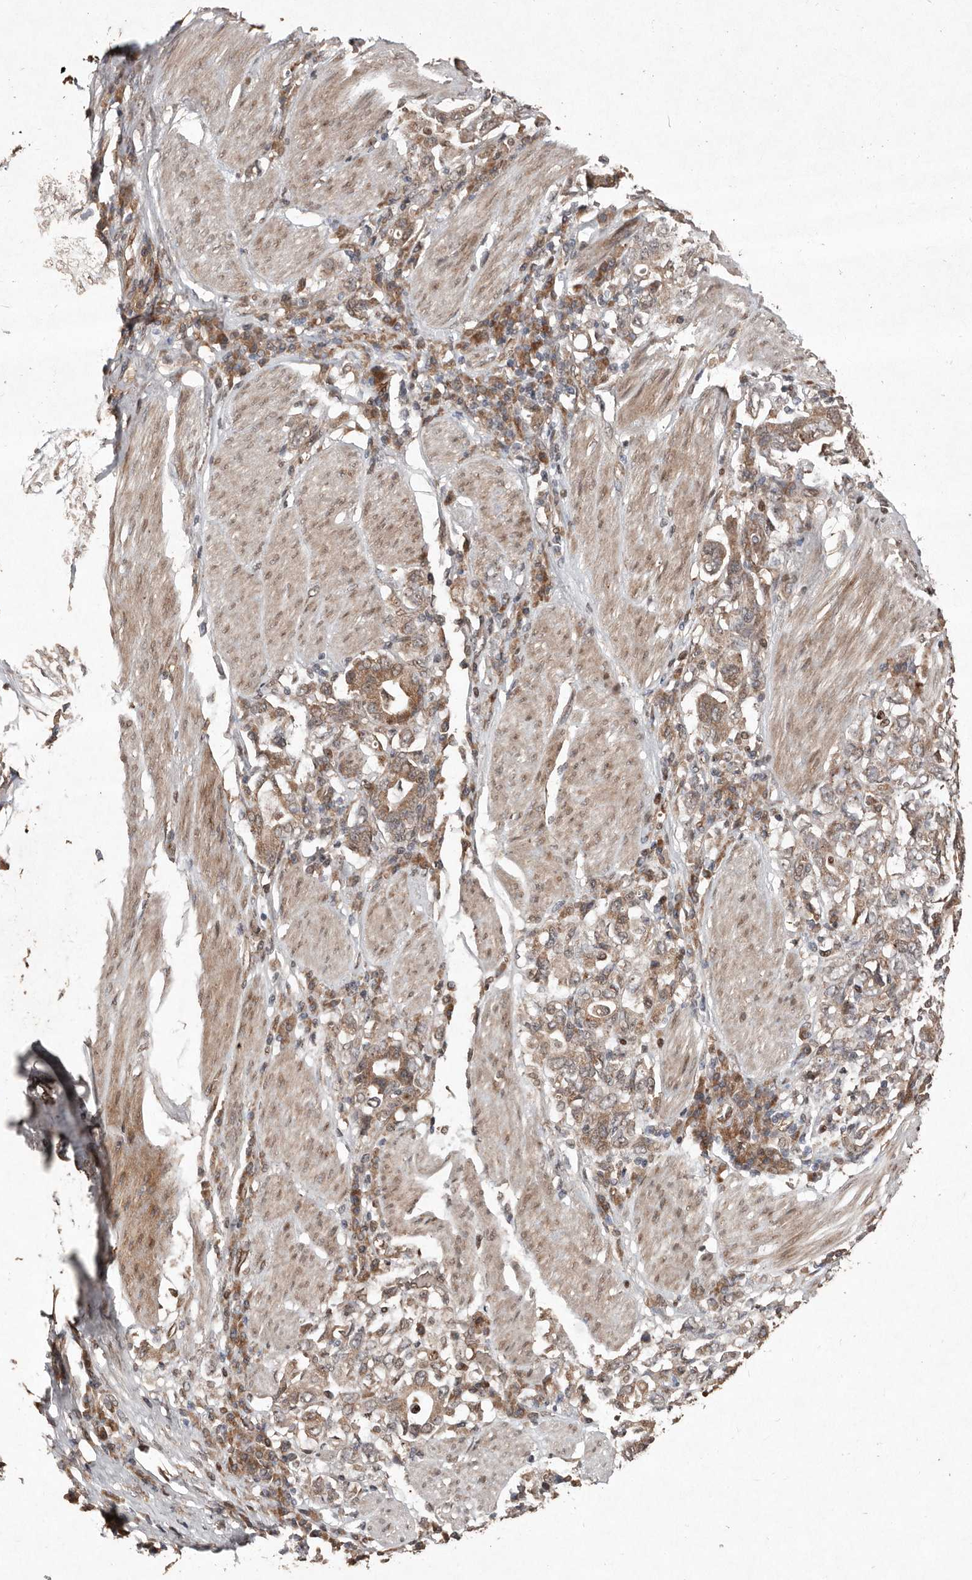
{"staining": {"intensity": "moderate", "quantity": ">75%", "location": "cytoplasmic/membranous"}, "tissue": "stomach cancer", "cell_type": "Tumor cells", "image_type": "cancer", "snomed": [{"axis": "morphology", "description": "Adenocarcinoma, NOS"}, {"axis": "topography", "description": "Stomach, upper"}], "caption": "DAB immunohistochemical staining of human stomach cancer shows moderate cytoplasmic/membranous protein positivity in approximately >75% of tumor cells.", "gene": "DIP2C", "patient": {"sex": "male", "age": 62}}